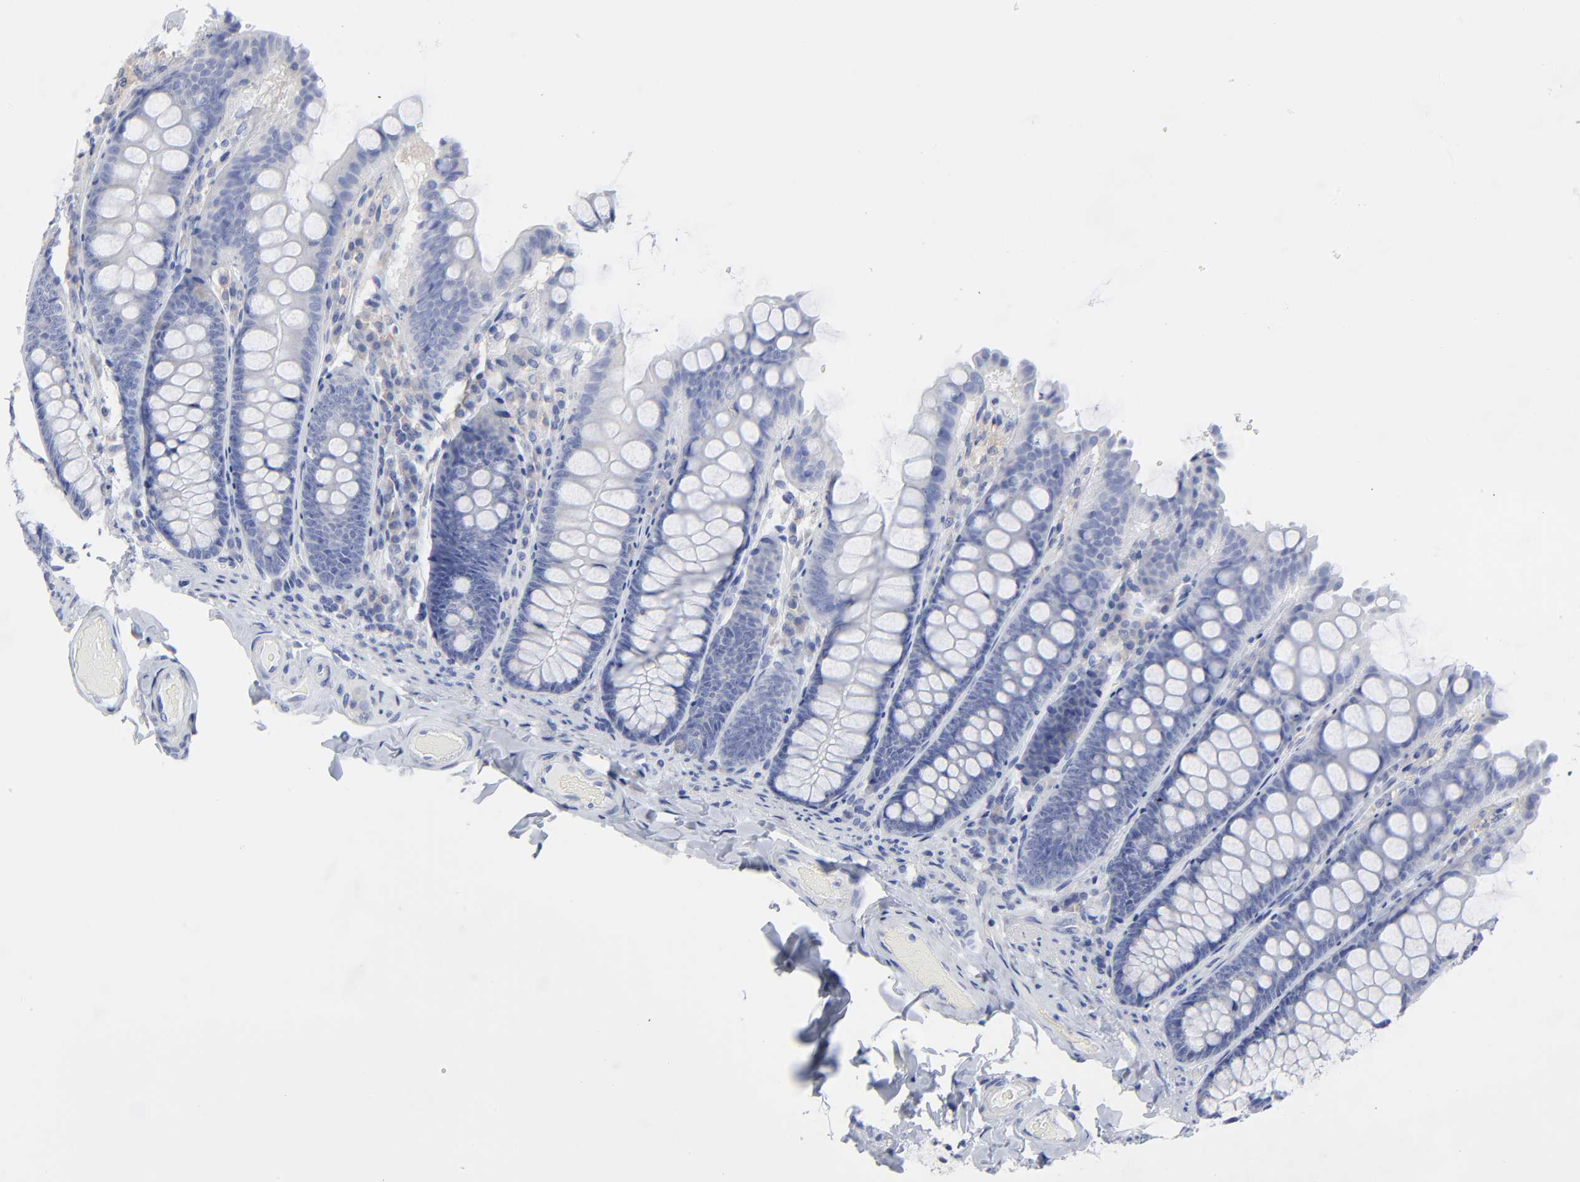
{"staining": {"intensity": "negative", "quantity": "none", "location": "none"}, "tissue": "colon", "cell_type": "Endothelial cells", "image_type": "normal", "snomed": [{"axis": "morphology", "description": "Normal tissue, NOS"}, {"axis": "topography", "description": "Colon"}], "caption": "The image shows no significant staining in endothelial cells of colon.", "gene": "STAT2", "patient": {"sex": "female", "age": 61}}